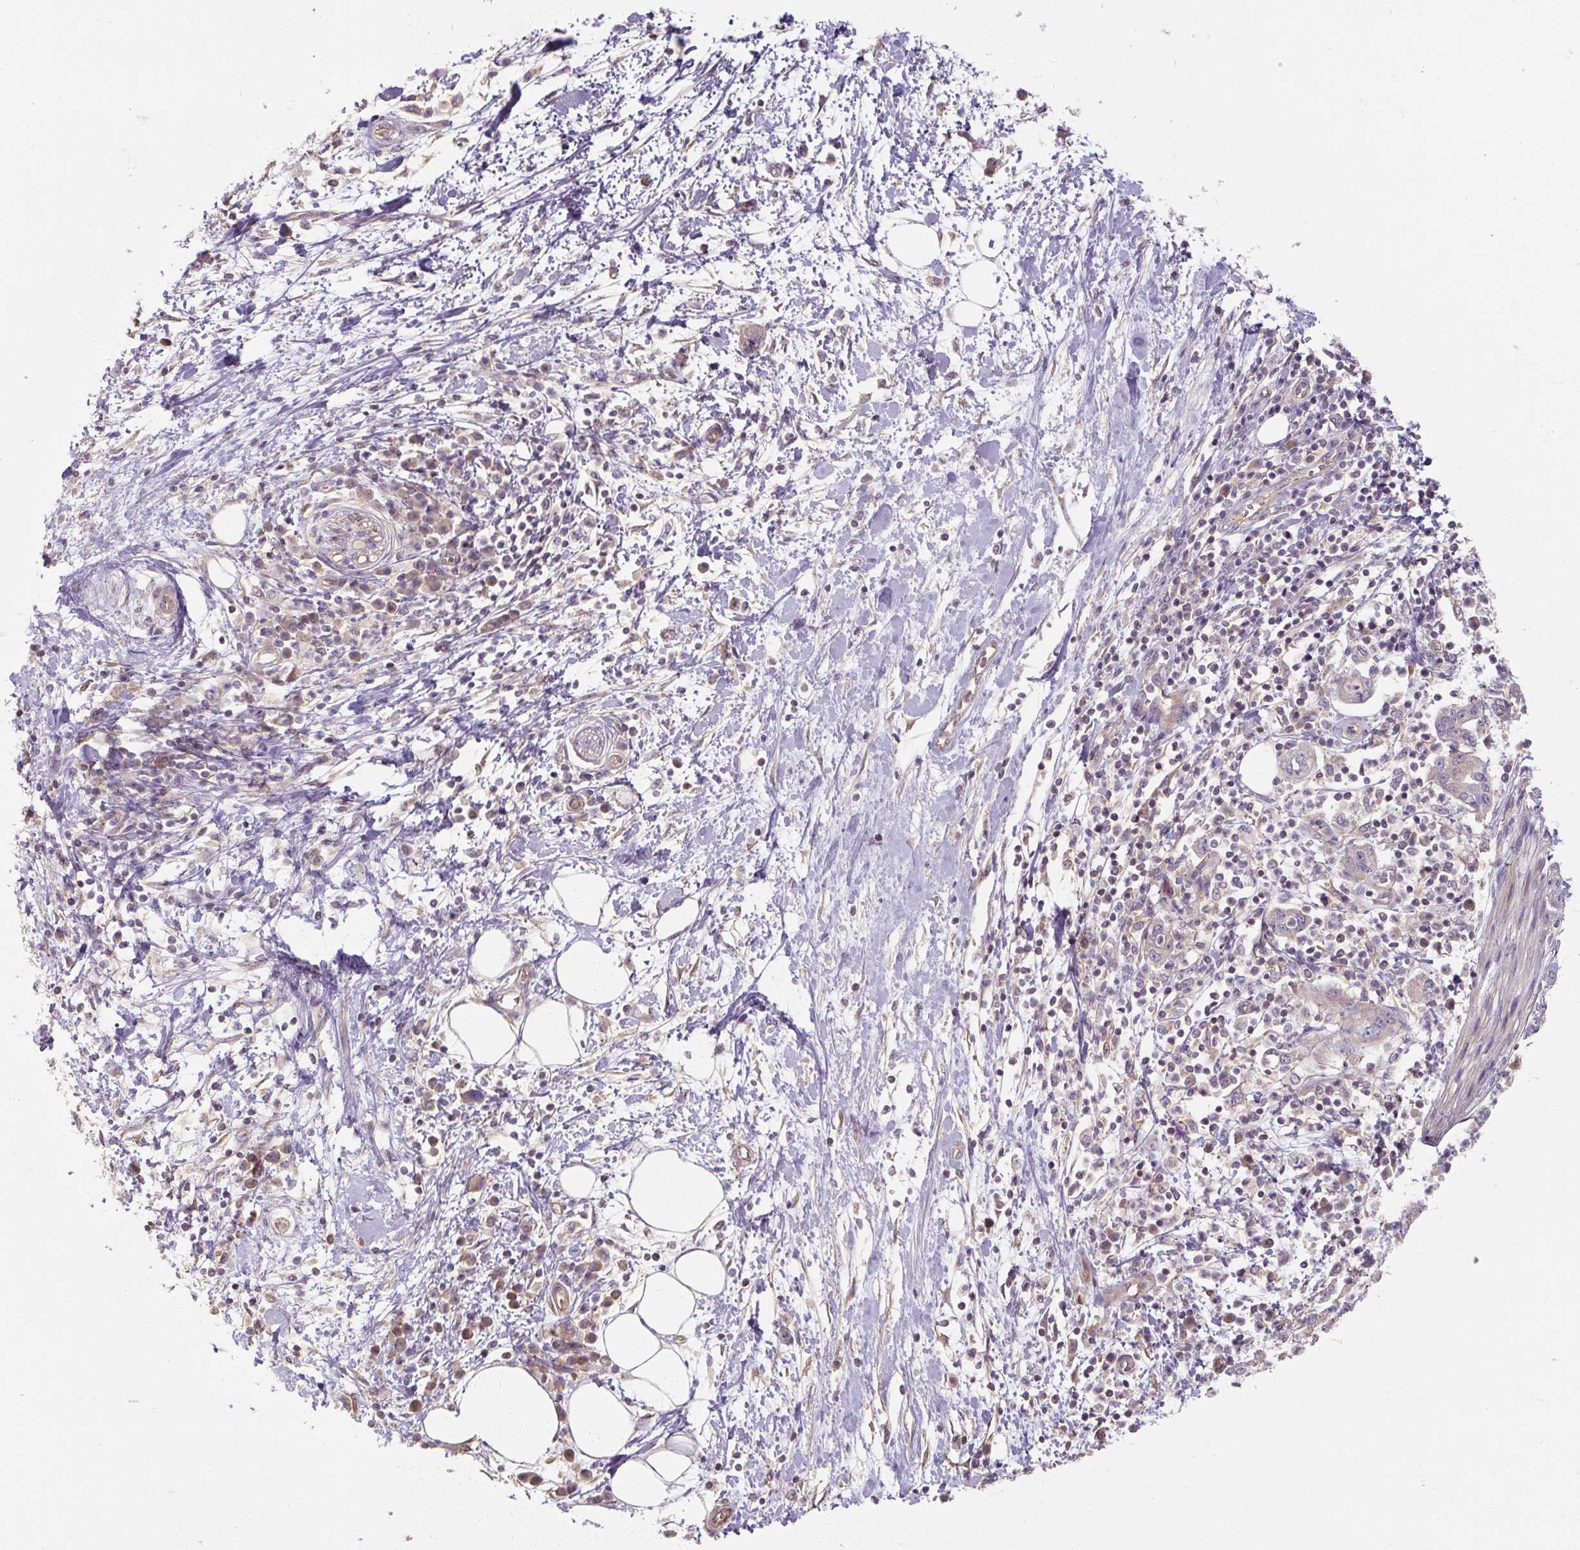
{"staining": {"intensity": "weak", "quantity": "<25%", "location": "cytoplasmic/membranous"}, "tissue": "pancreatic cancer", "cell_type": "Tumor cells", "image_type": "cancer", "snomed": [{"axis": "morphology", "description": "Adenocarcinoma, NOS"}, {"axis": "topography", "description": "Pancreas"}], "caption": "Pancreatic cancer was stained to show a protein in brown. There is no significant positivity in tumor cells.", "gene": "RB1CC1", "patient": {"sex": "female", "age": 73}}